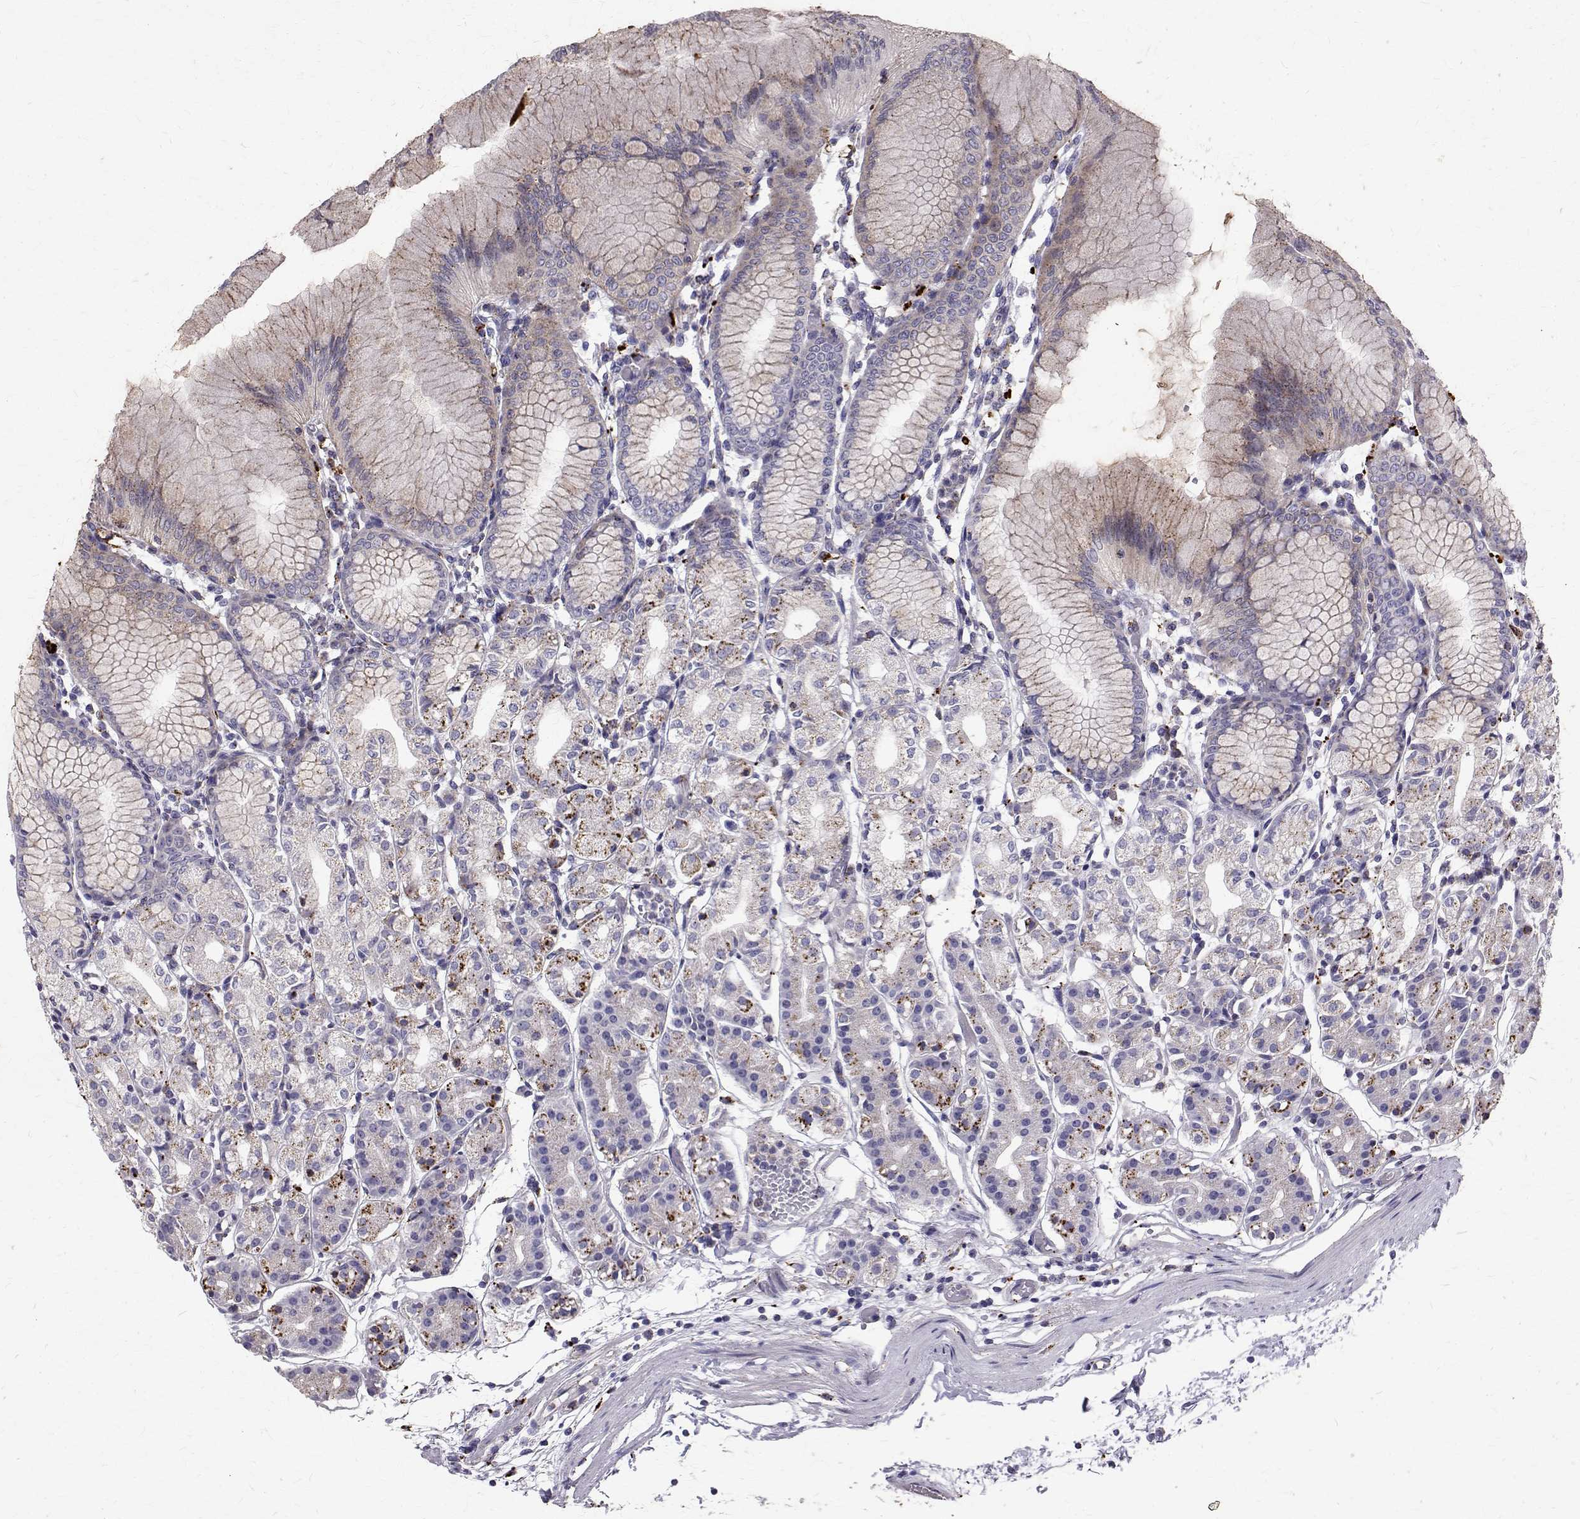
{"staining": {"intensity": "strong", "quantity": "<25%", "location": "cytoplasmic/membranous"}, "tissue": "stomach", "cell_type": "Glandular cells", "image_type": "normal", "snomed": [{"axis": "morphology", "description": "Normal tissue, NOS"}, {"axis": "topography", "description": "Stomach"}], "caption": "The image exhibits immunohistochemical staining of benign stomach. There is strong cytoplasmic/membranous expression is identified in approximately <25% of glandular cells.", "gene": "TPP1", "patient": {"sex": "female", "age": 57}}